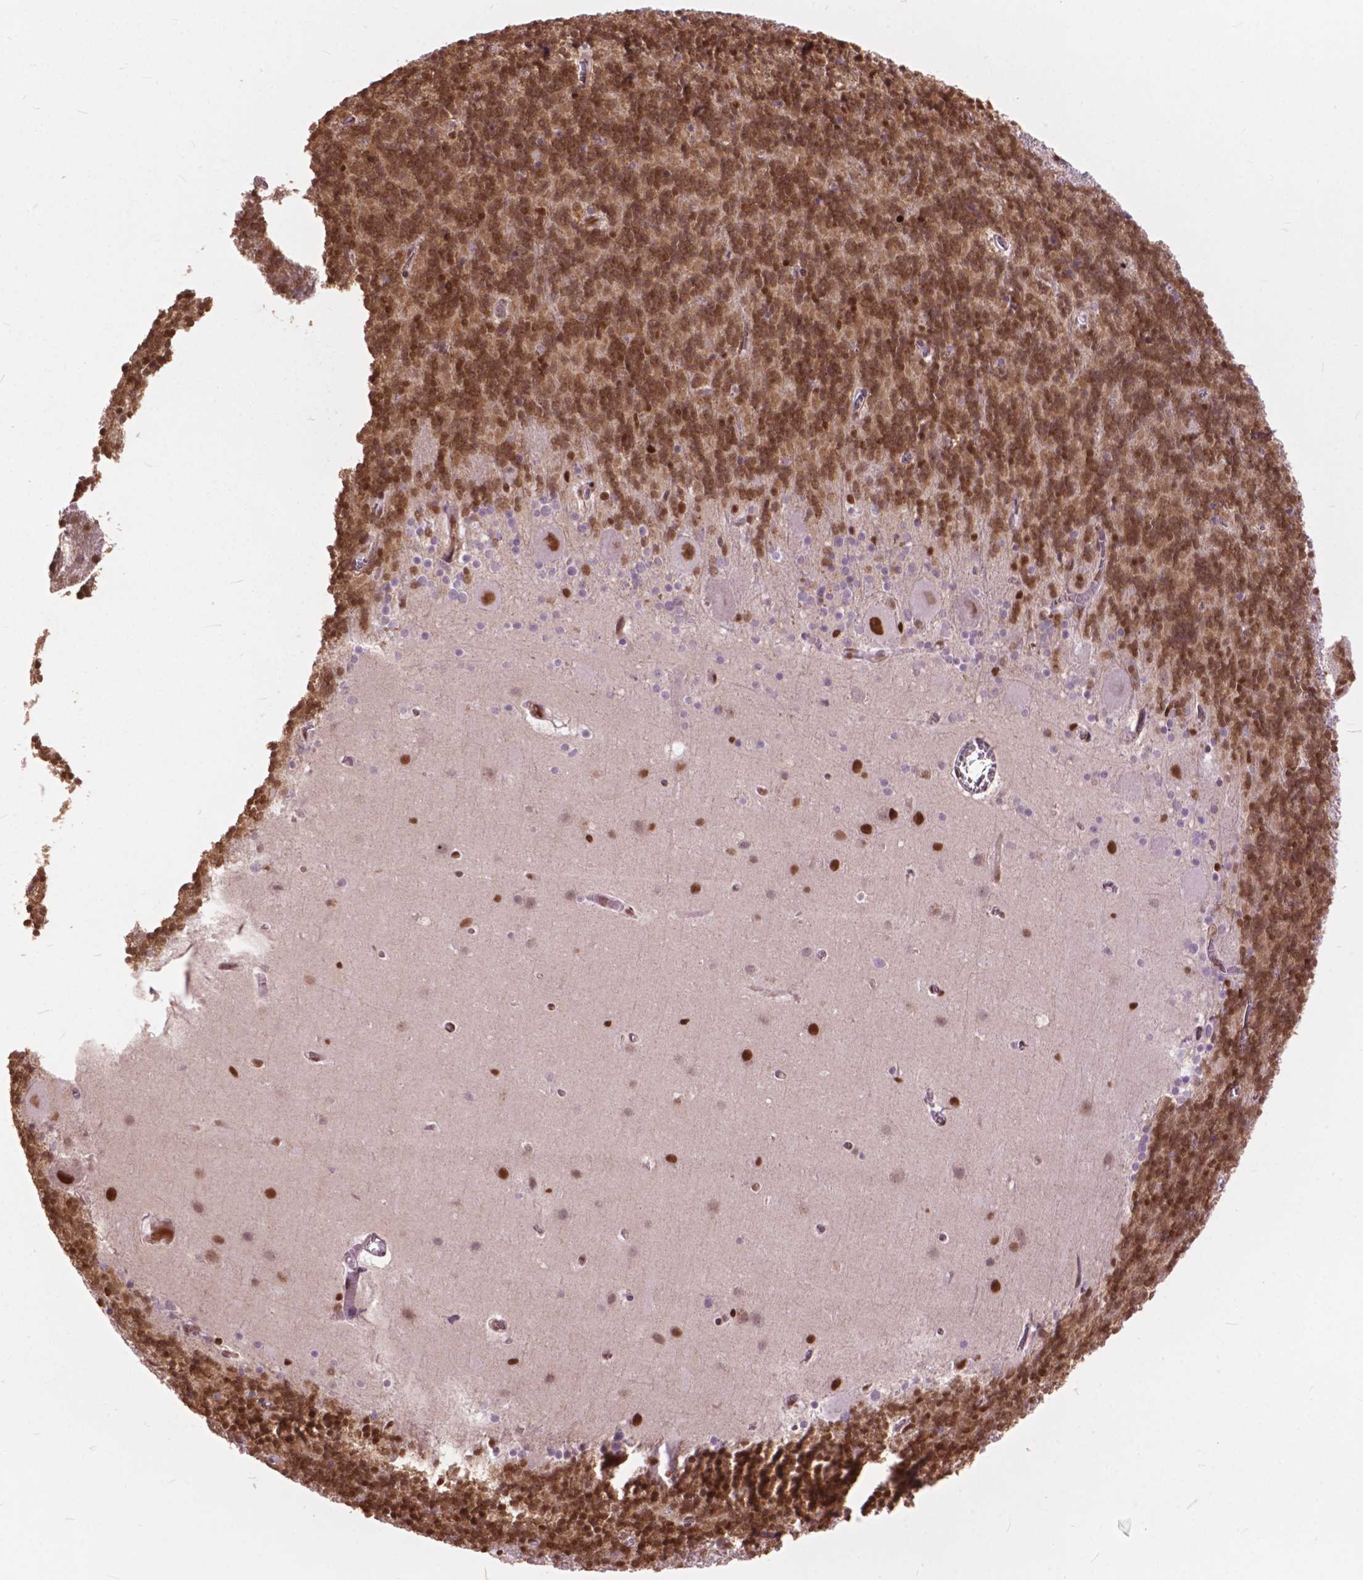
{"staining": {"intensity": "moderate", "quantity": ">75%", "location": "nuclear"}, "tissue": "cerebellum", "cell_type": "Cells in granular layer", "image_type": "normal", "snomed": [{"axis": "morphology", "description": "Normal tissue, NOS"}, {"axis": "topography", "description": "Cerebellum"}], "caption": "High-power microscopy captured an IHC histopathology image of benign cerebellum, revealing moderate nuclear positivity in approximately >75% of cells in granular layer. (DAB (3,3'-diaminobenzidine) IHC, brown staining for protein, blue staining for nuclei).", "gene": "ANP32A", "patient": {"sex": "male", "age": 70}}